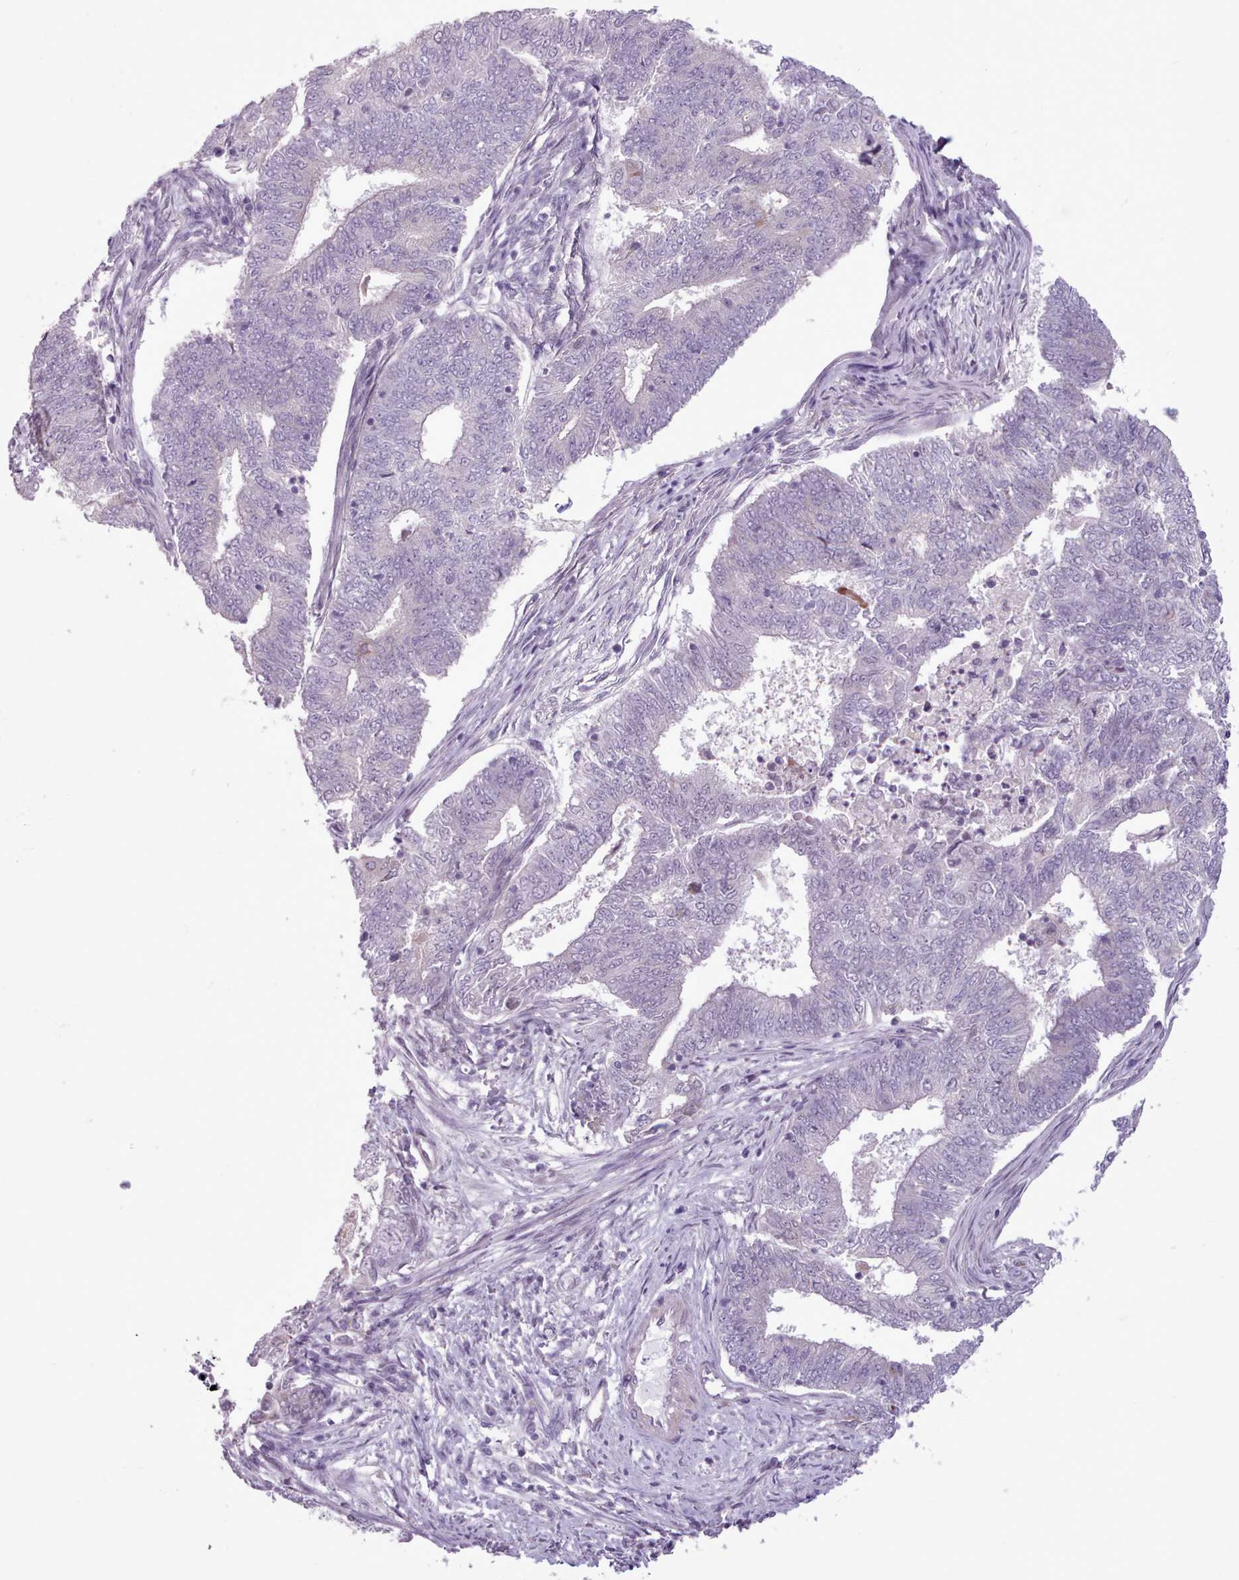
{"staining": {"intensity": "negative", "quantity": "none", "location": "none"}, "tissue": "endometrial cancer", "cell_type": "Tumor cells", "image_type": "cancer", "snomed": [{"axis": "morphology", "description": "Adenocarcinoma, NOS"}, {"axis": "topography", "description": "Endometrium"}], "caption": "Endometrial cancer was stained to show a protein in brown. There is no significant staining in tumor cells.", "gene": "SLURP1", "patient": {"sex": "female", "age": 62}}